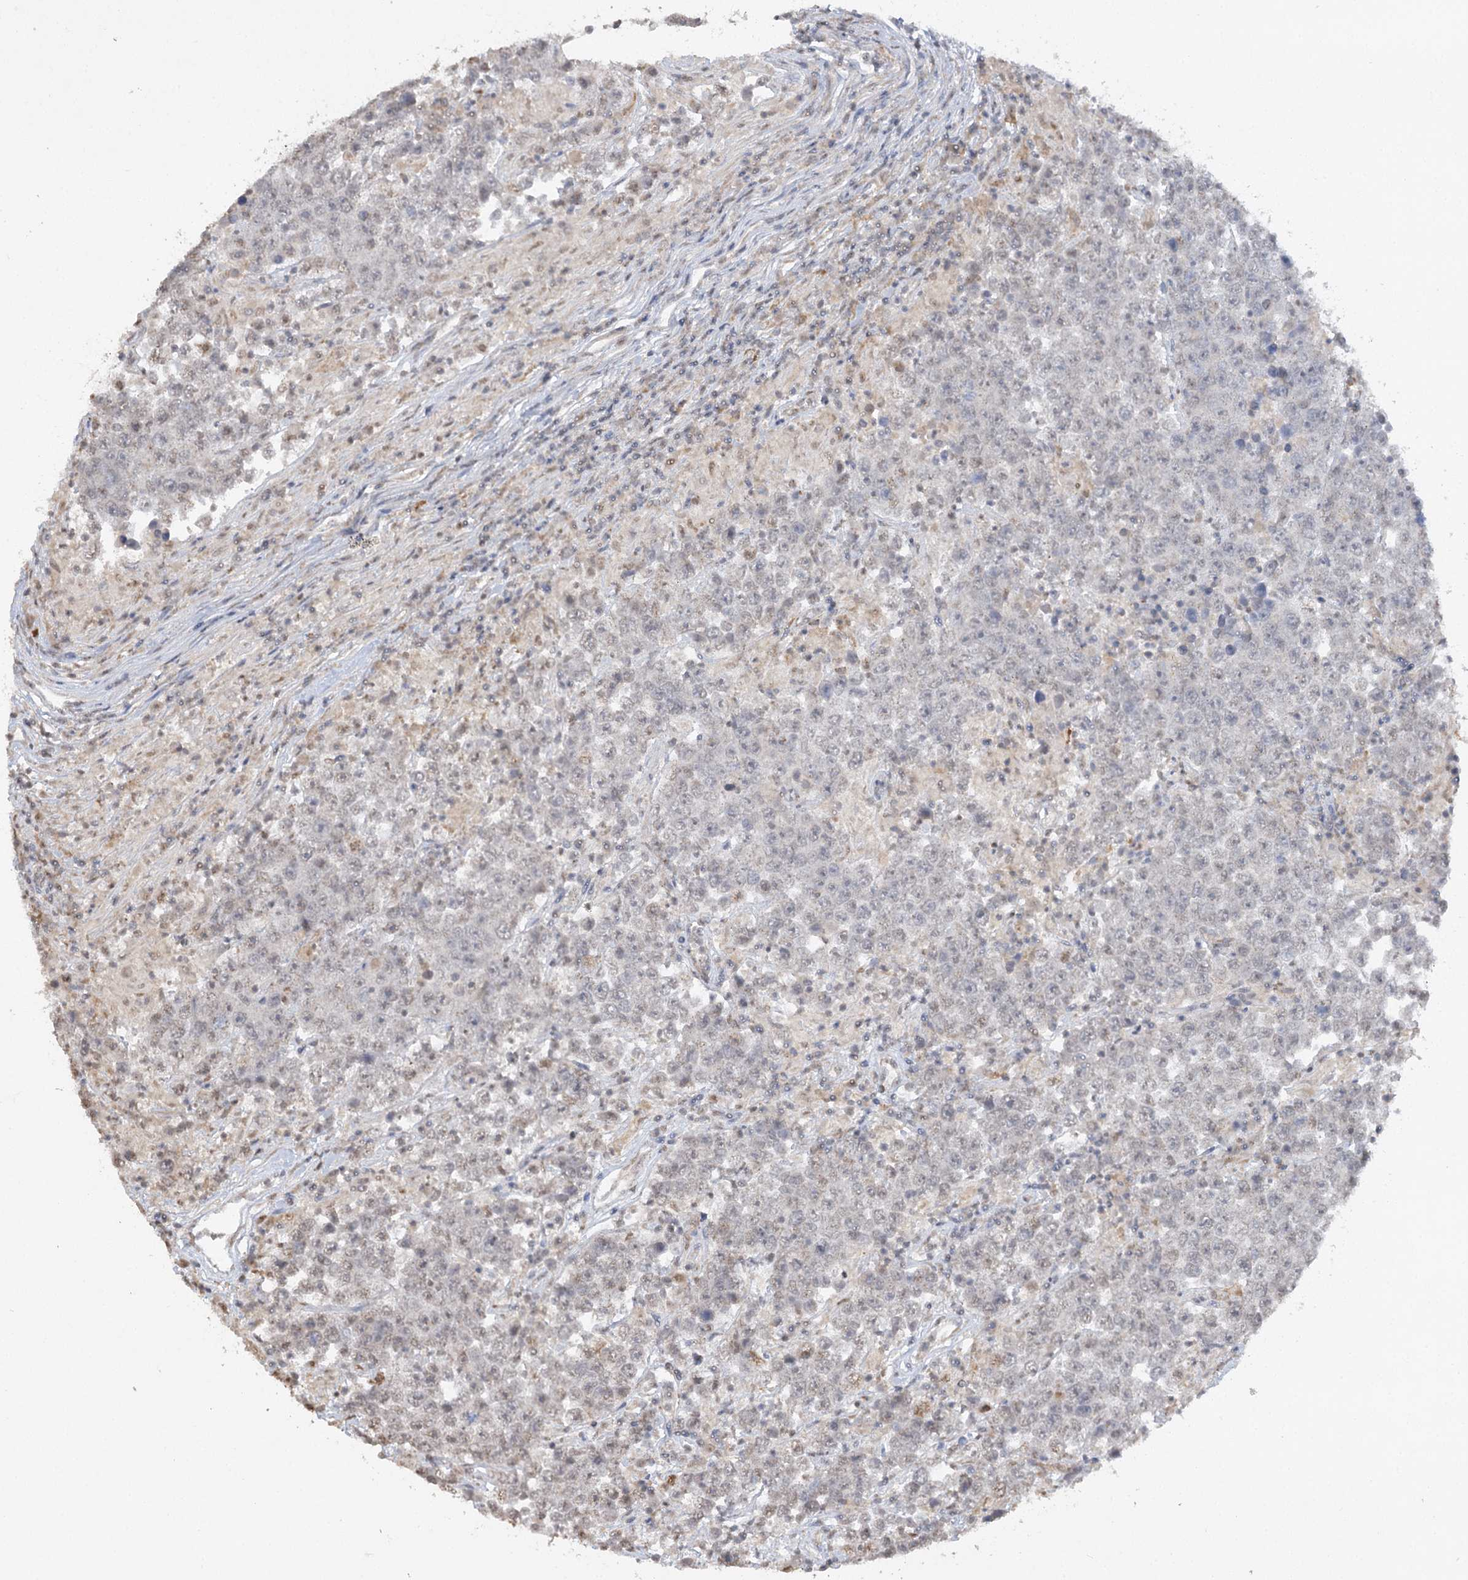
{"staining": {"intensity": "negative", "quantity": "none", "location": "none"}, "tissue": "testis cancer", "cell_type": "Tumor cells", "image_type": "cancer", "snomed": [{"axis": "morphology", "description": "Normal tissue, NOS"}, {"axis": "morphology", "description": "Urothelial carcinoma, High grade"}, {"axis": "morphology", "description": "Seminoma, NOS"}, {"axis": "morphology", "description": "Carcinoma, Embryonal, NOS"}, {"axis": "topography", "description": "Urinary bladder"}, {"axis": "topography", "description": "Testis"}], "caption": "A high-resolution micrograph shows immunohistochemistry staining of seminoma (testis), which demonstrates no significant positivity in tumor cells. Brightfield microscopy of IHC stained with DAB (brown) and hematoxylin (blue), captured at high magnification.", "gene": "TRAF3IP1", "patient": {"sex": "male", "age": 41}}